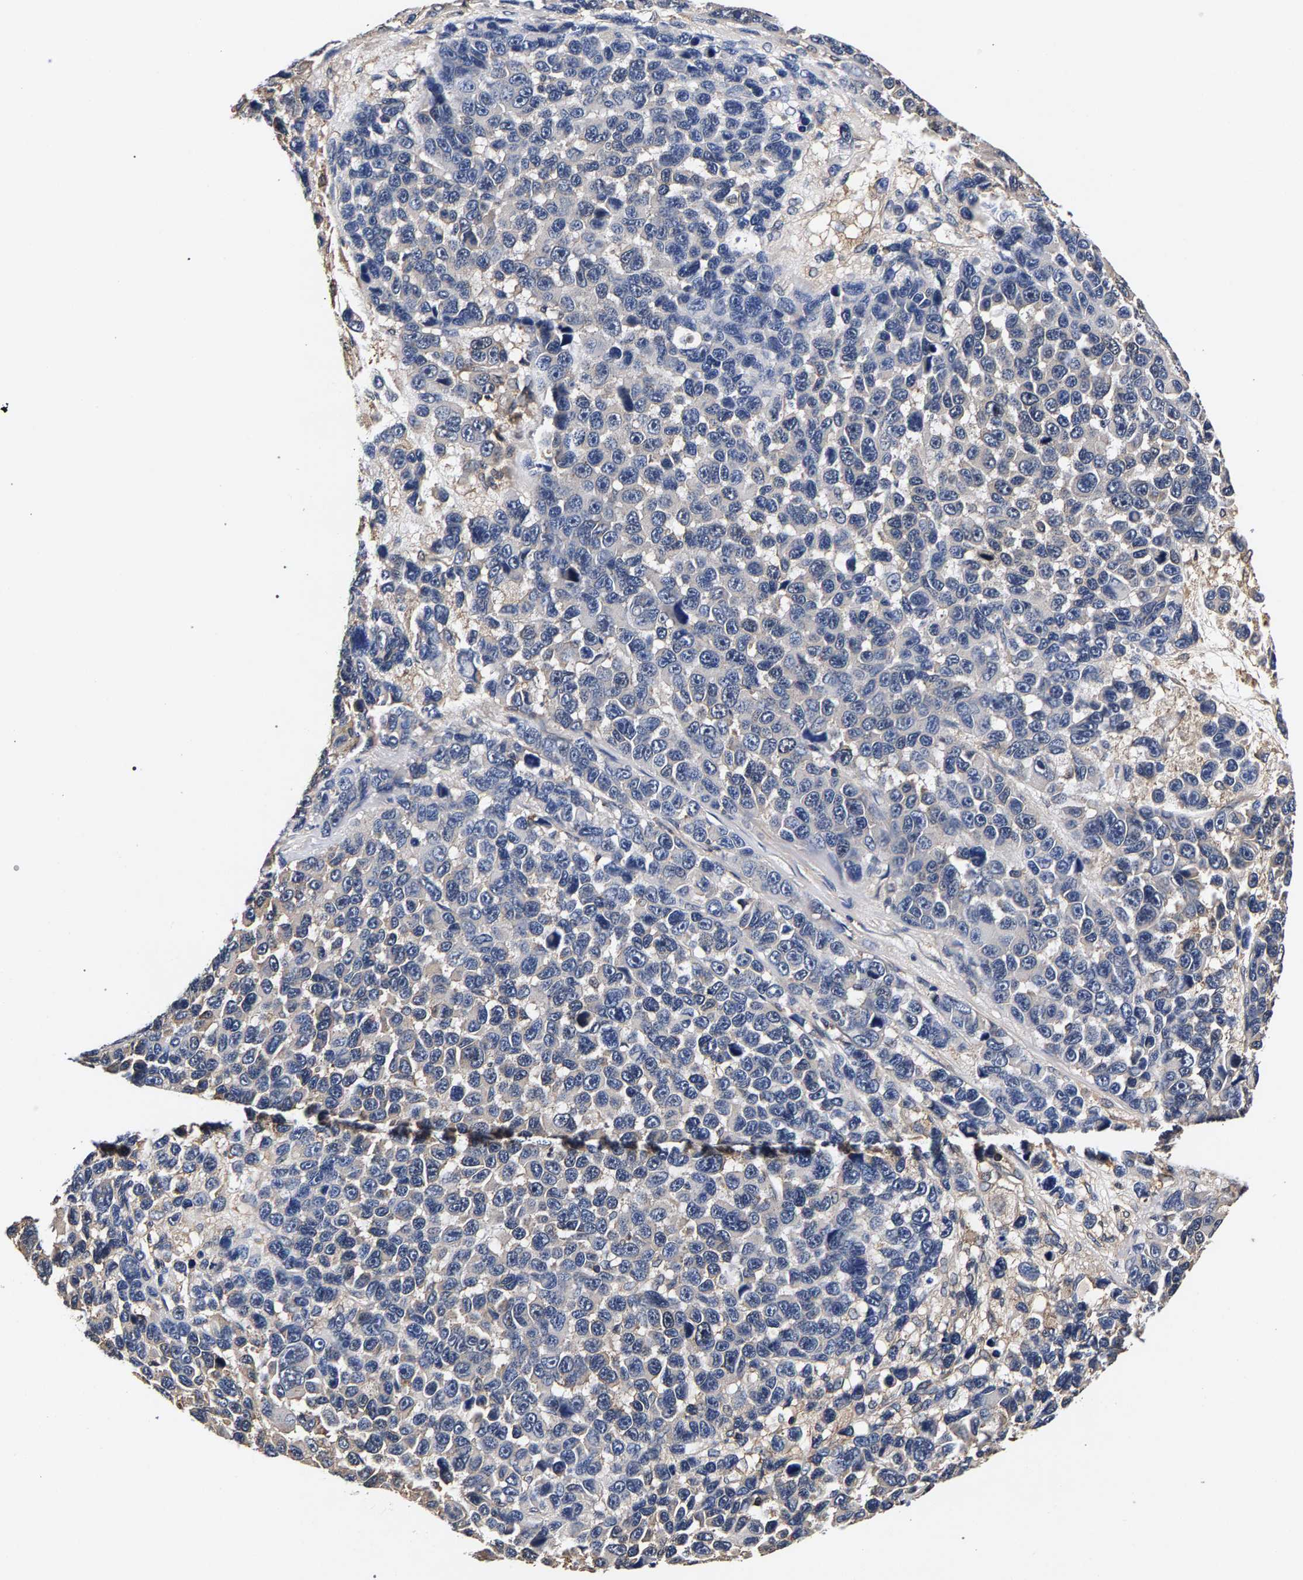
{"staining": {"intensity": "negative", "quantity": "none", "location": "none"}, "tissue": "melanoma", "cell_type": "Tumor cells", "image_type": "cancer", "snomed": [{"axis": "morphology", "description": "Malignant melanoma, NOS"}, {"axis": "topography", "description": "Skin"}], "caption": "The immunohistochemistry histopathology image has no significant positivity in tumor cells of melanoma tissue.", "gene": "MARCHF7", "patient": {"sex": "male", "age": 53}}